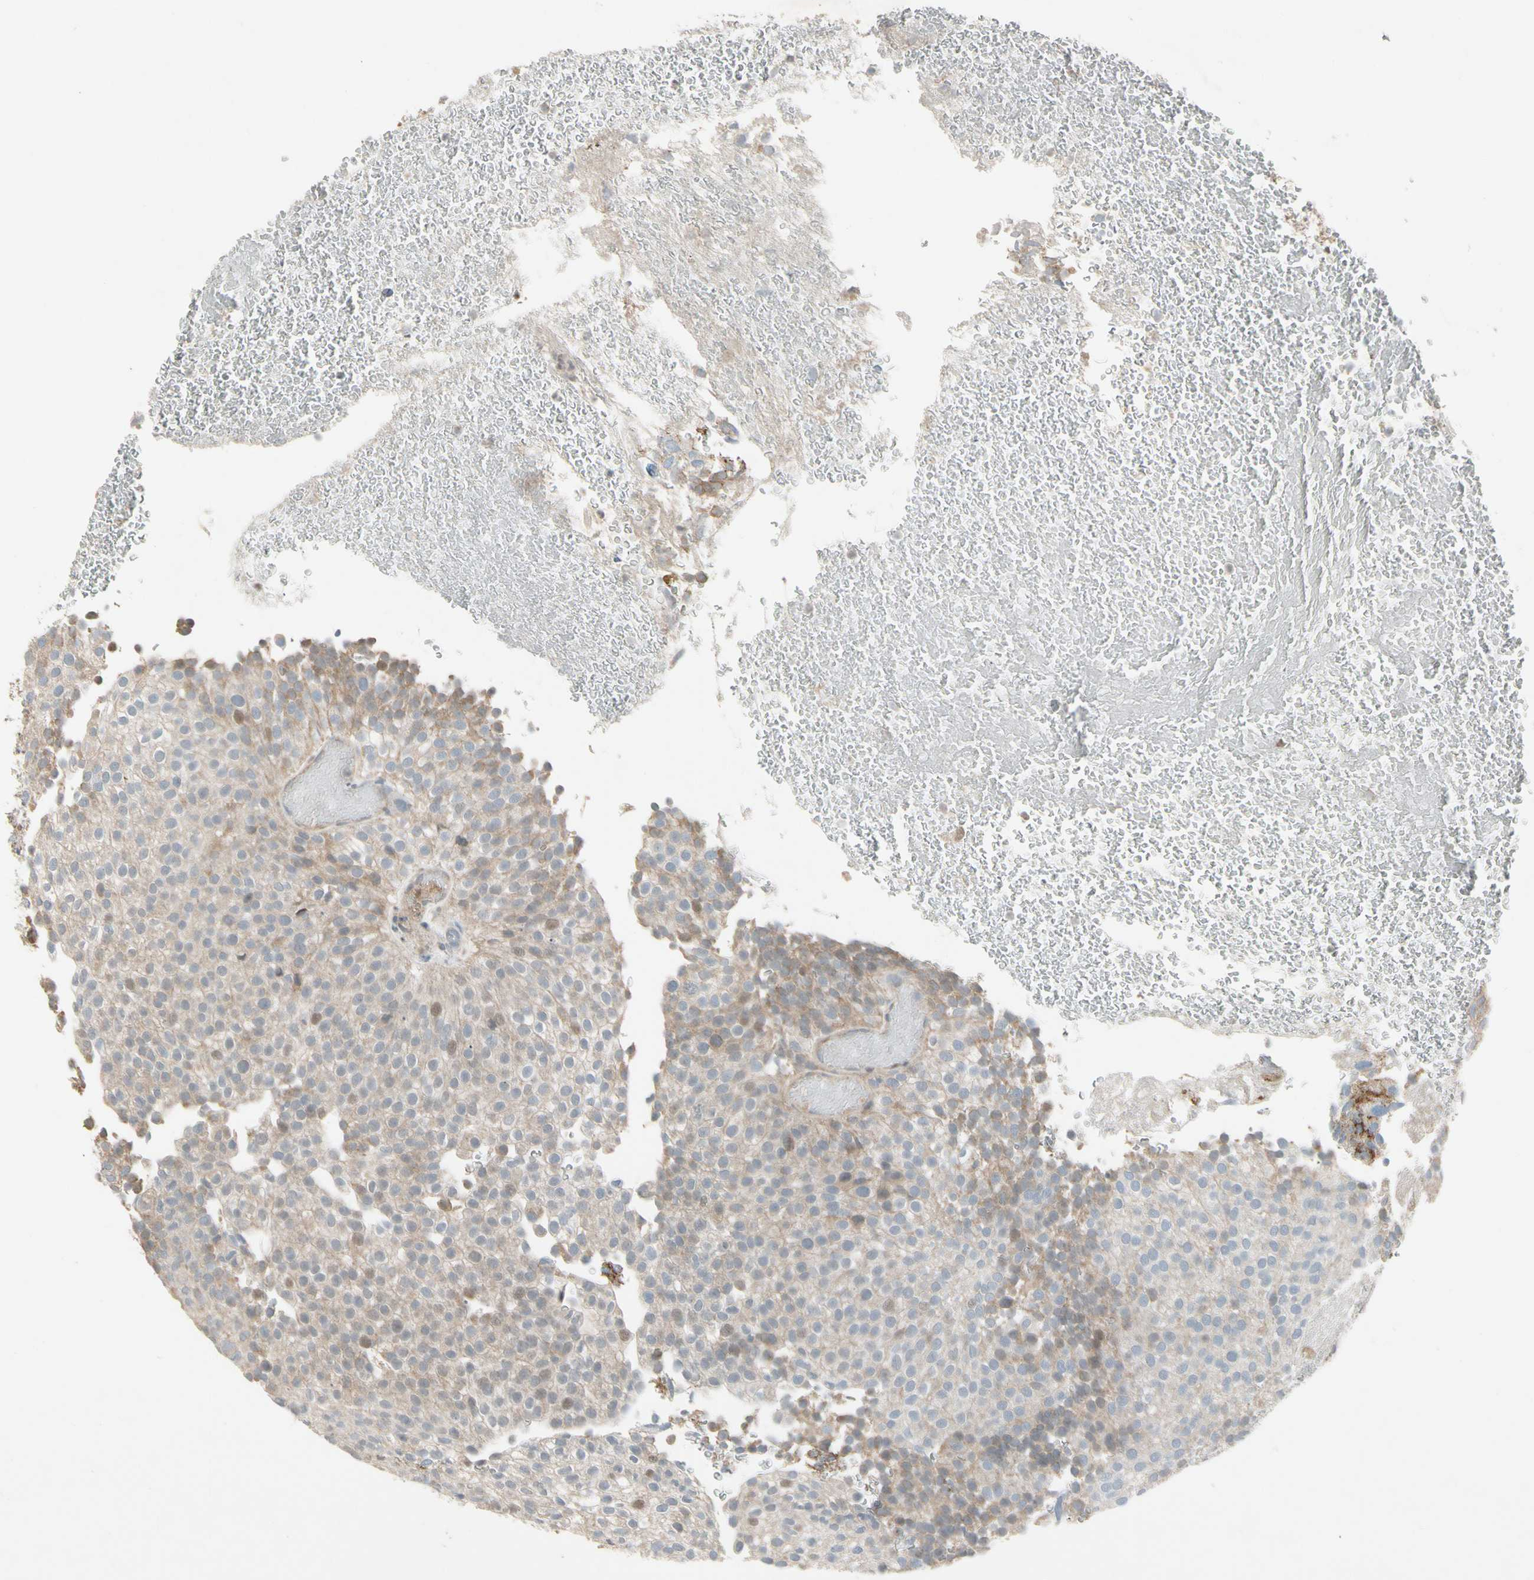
{"staining": {"intensity": "weak", "quantity": ">75%", "location": "cytoplasmic/membranous"}, "tissue": "urothelial cancer", "cell_type": "Tumor cells", "image_type": "cancer", "snomed": [{"axis": "morphology", "description": "Urothelial carcinoma, Low grade"}, {"axis": "topography", "description": "Urinary bladder"}], "caption": "Immunohistochemical staining of human urothelial cancer displays weak cytoplasmic/membranous protein positivity in about >75% of tumor cells.", "gene": "ICAM5", "patient": {"sex": "male", "age": 78}}